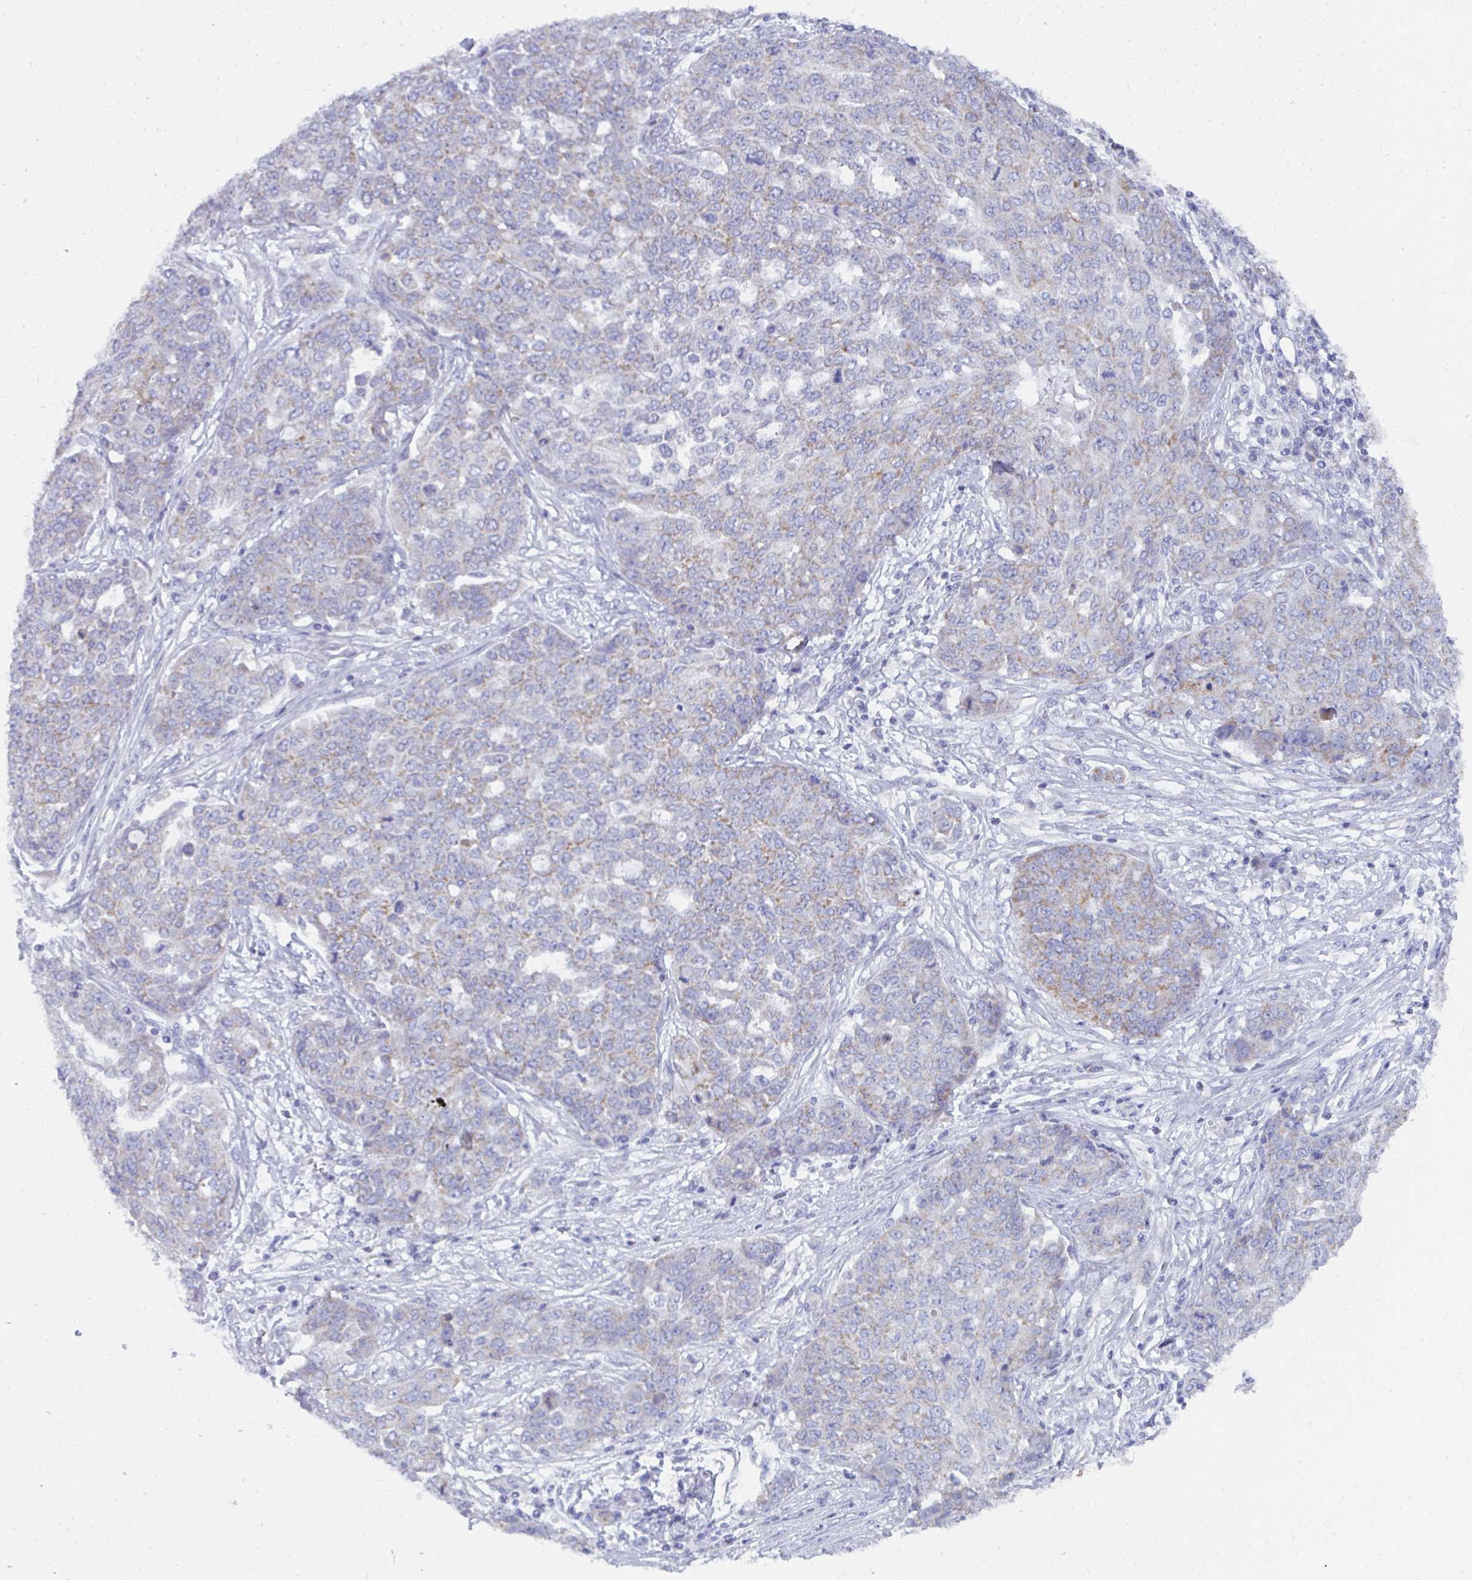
{"staining": {"intensity": "weak", "quantity": "<25%", "location": "cytoplasmic/membranous"}, "tissue": "ovarian cancer", "cell_type": "Tumor cells", "image_type": "cancer", "snomed": [{"axis": "morphology", "description": "Cystadenocarcinoma, serous, NOS"}, {"axis": "topography", "description": "Soft tissue"}, {"axis": "topography", "description": "Ovary"}], "caption": "Ovarian serous cystadenocarcinoma was stained to show a protein in brown. There is no significant staining in tumor cells.", "gene": "PC", "patient": {"sex": "female", "age": 57}}